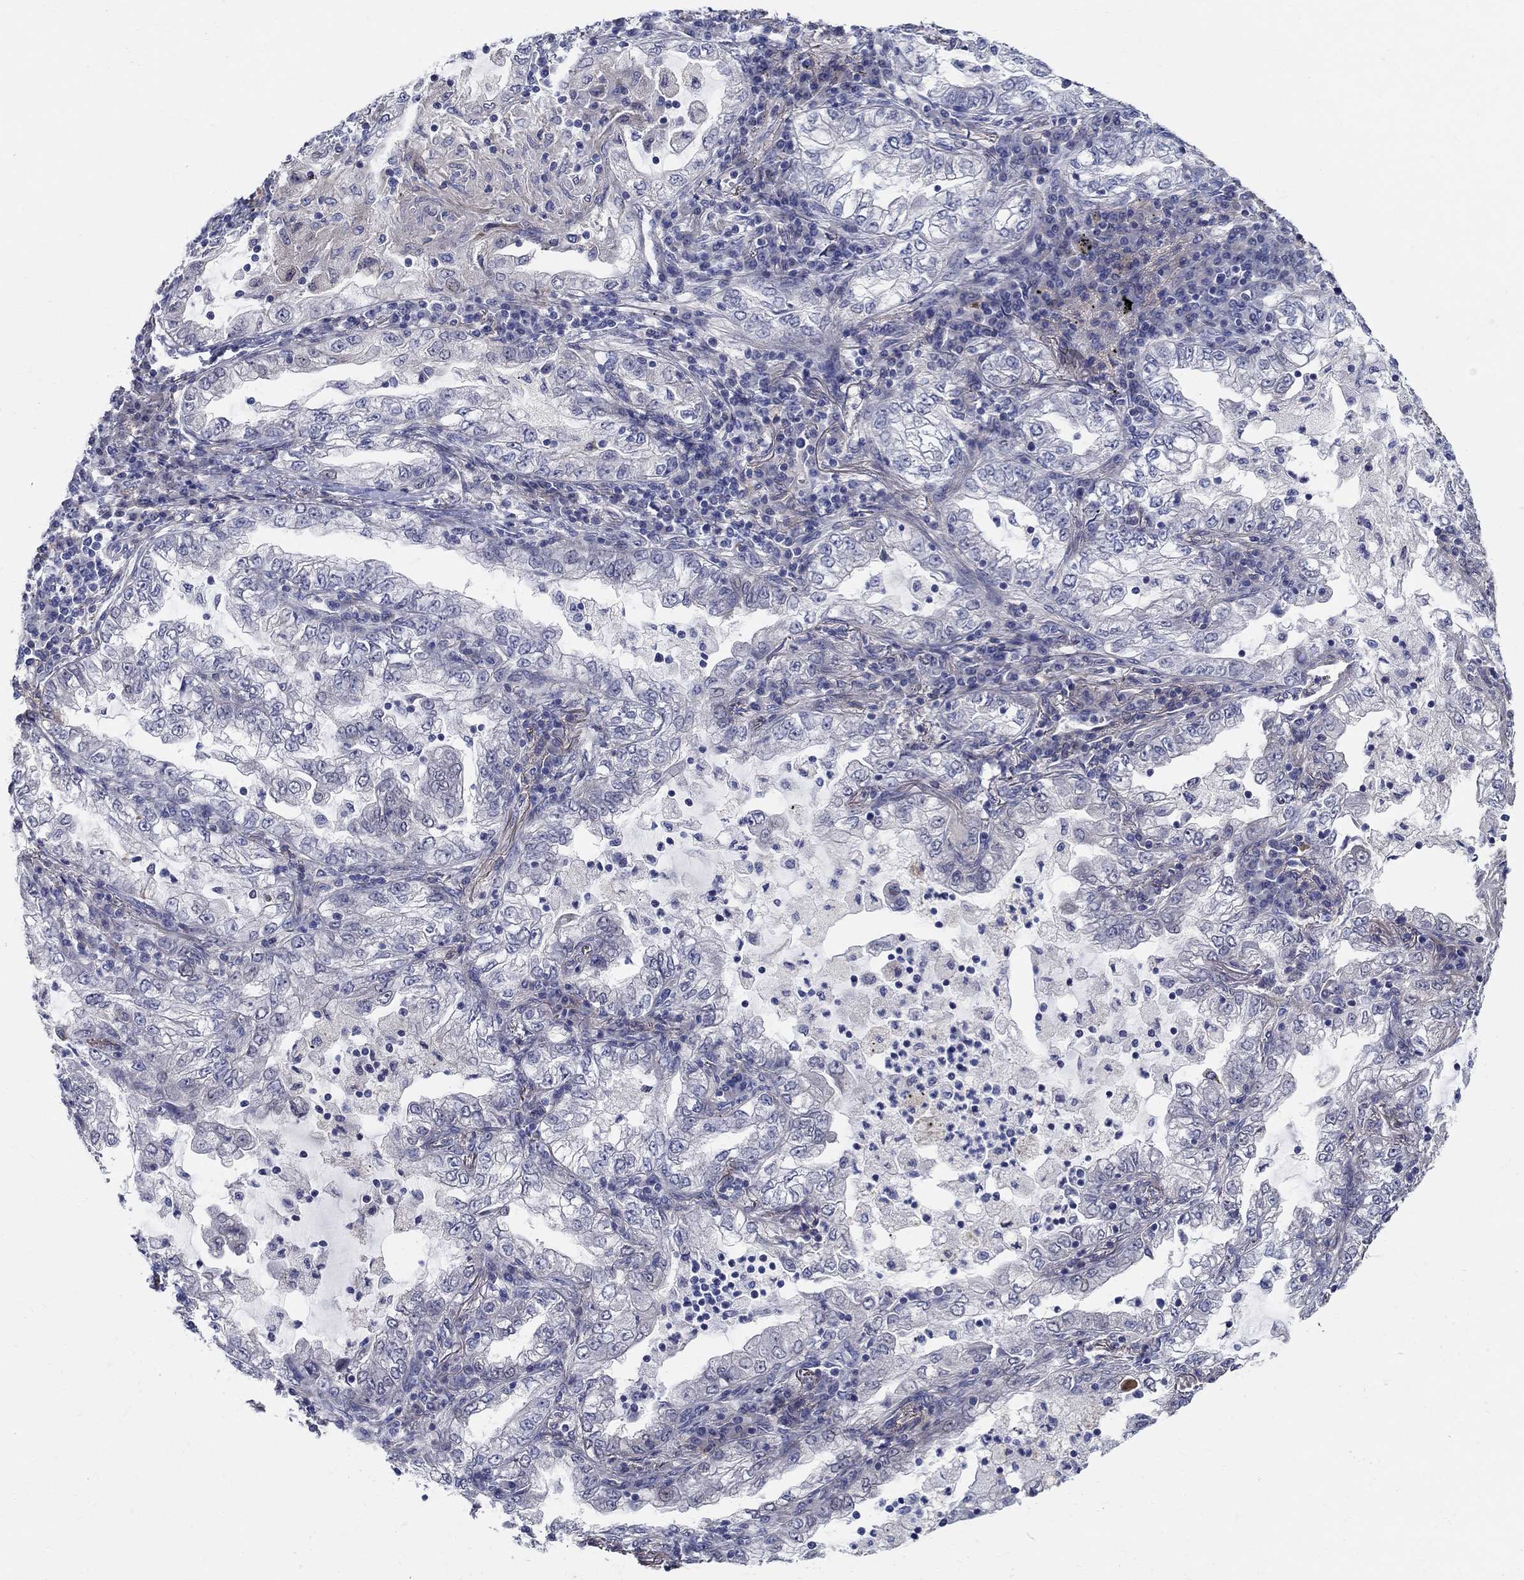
{"staining": {"intensity": "negative", "quantity": "none", "location": "none"}, "tissue": "lung cancer", "cell_type": "Tumor cells", "image_type": "cancer", "snomed": [{"axis": "morphology", "description": "Adenocarcinoma, NOS"}, {"axis": "topography", "description": "Lung"}], "caption": "Immunohistochemical staining of human lung adenocarcinoma demonstrates no significant positivity in tumor cells.", "gene": "C16orf46", "patient": {"sex": "female", "age": 73}}